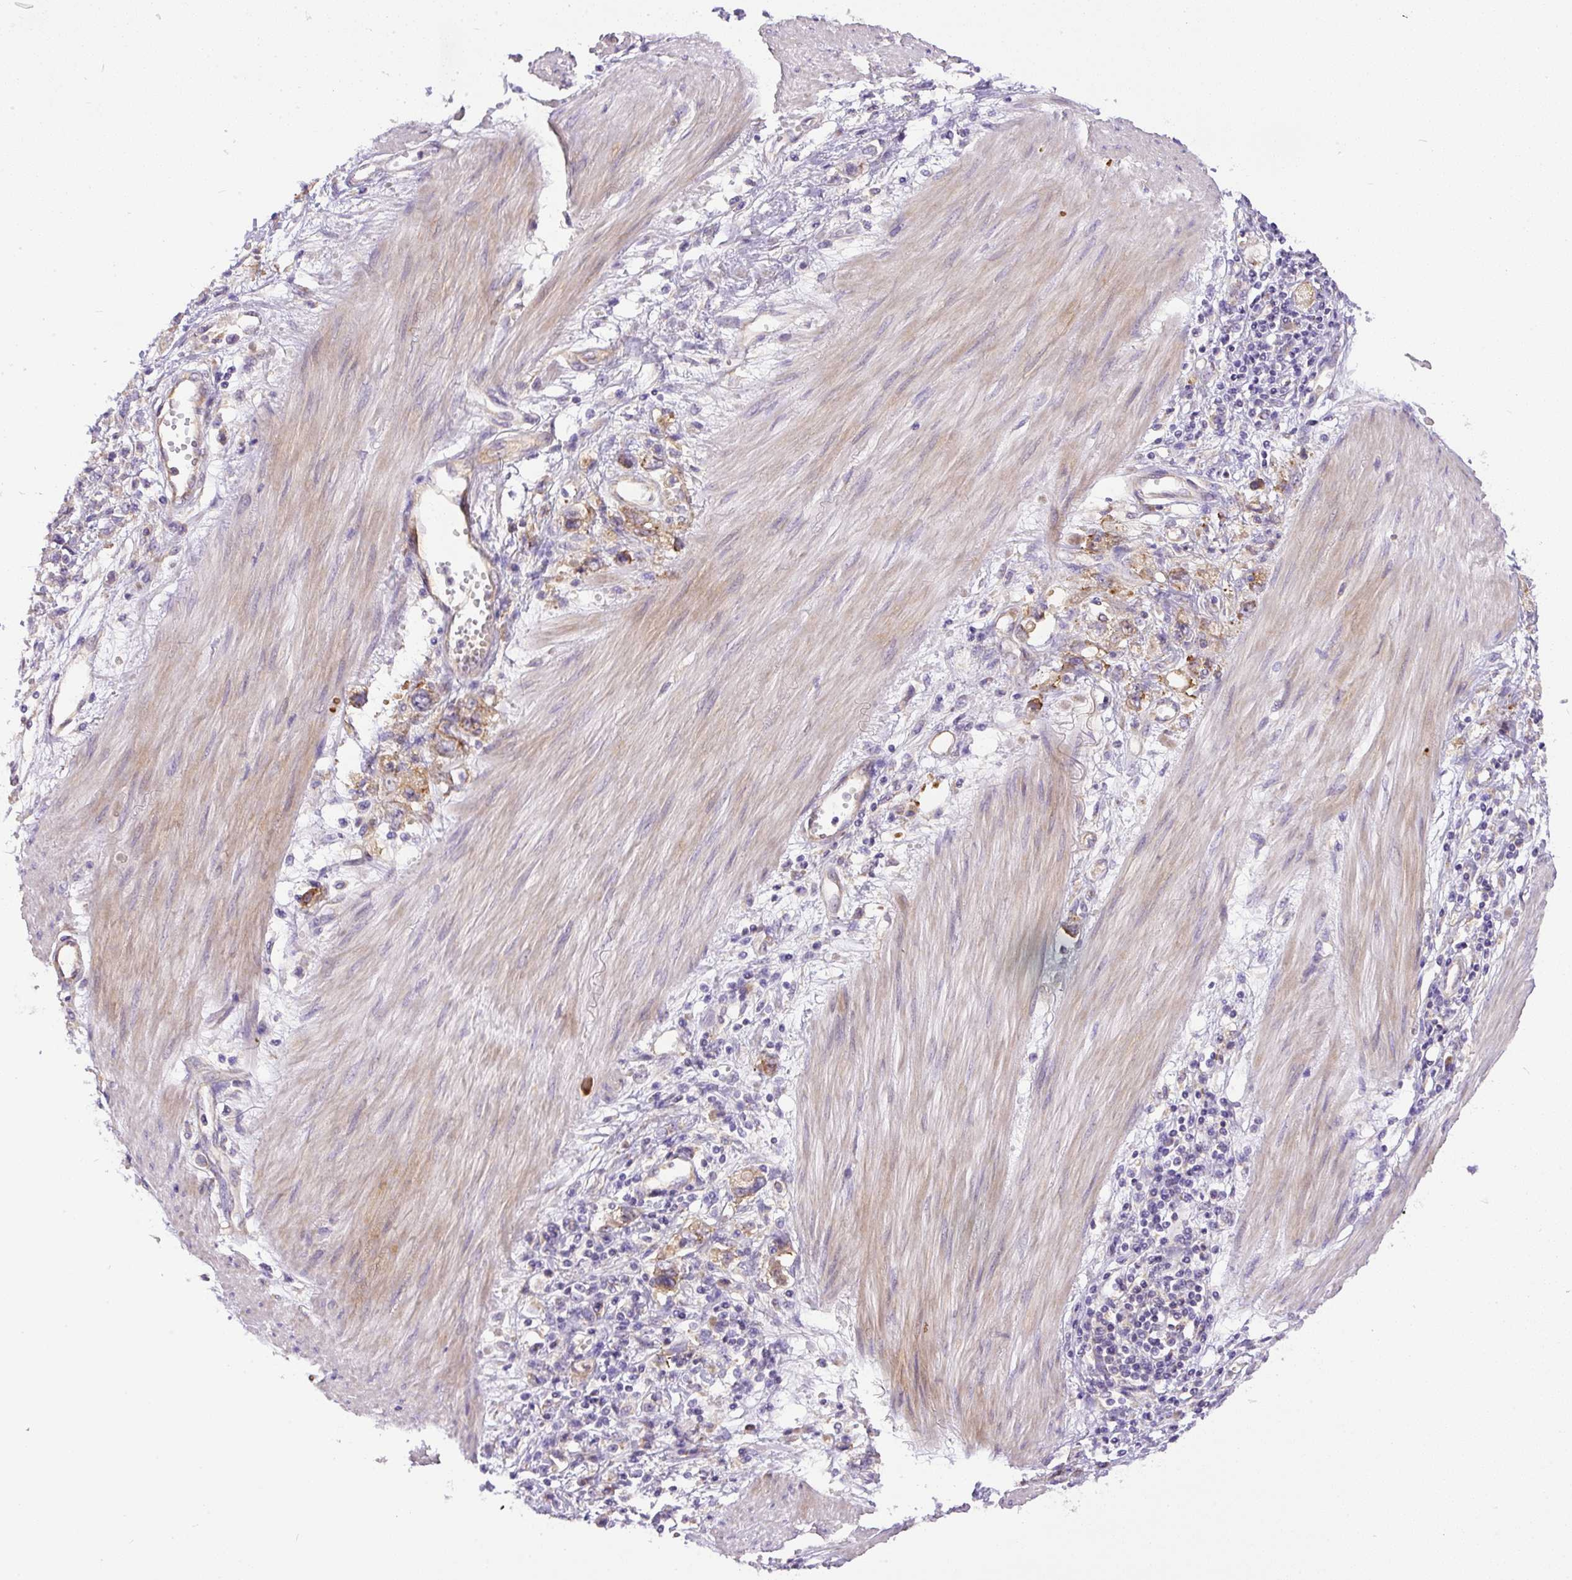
{"staining": {"intensity": "moderate", "quantity": "25%-75%", "location": "cytoplasmic/membranous"}, "tissue": "stomach cancer", "cell_type": "Tumor cells", "image_type": "cancer", "snomed": [{"axis": "morphology", "description": "Adenocarcinoma, NOS"}, {"axis": "topography", "description": "Stomach"}], "caption": "Tumor cells show medium levels of moderate cytoplasmic/membranous positivity in about 25%-75% of cells in stomach adenocarcinoma.", "gene": "DAPK1", "patient": {"sex": "female", "age": 76}}